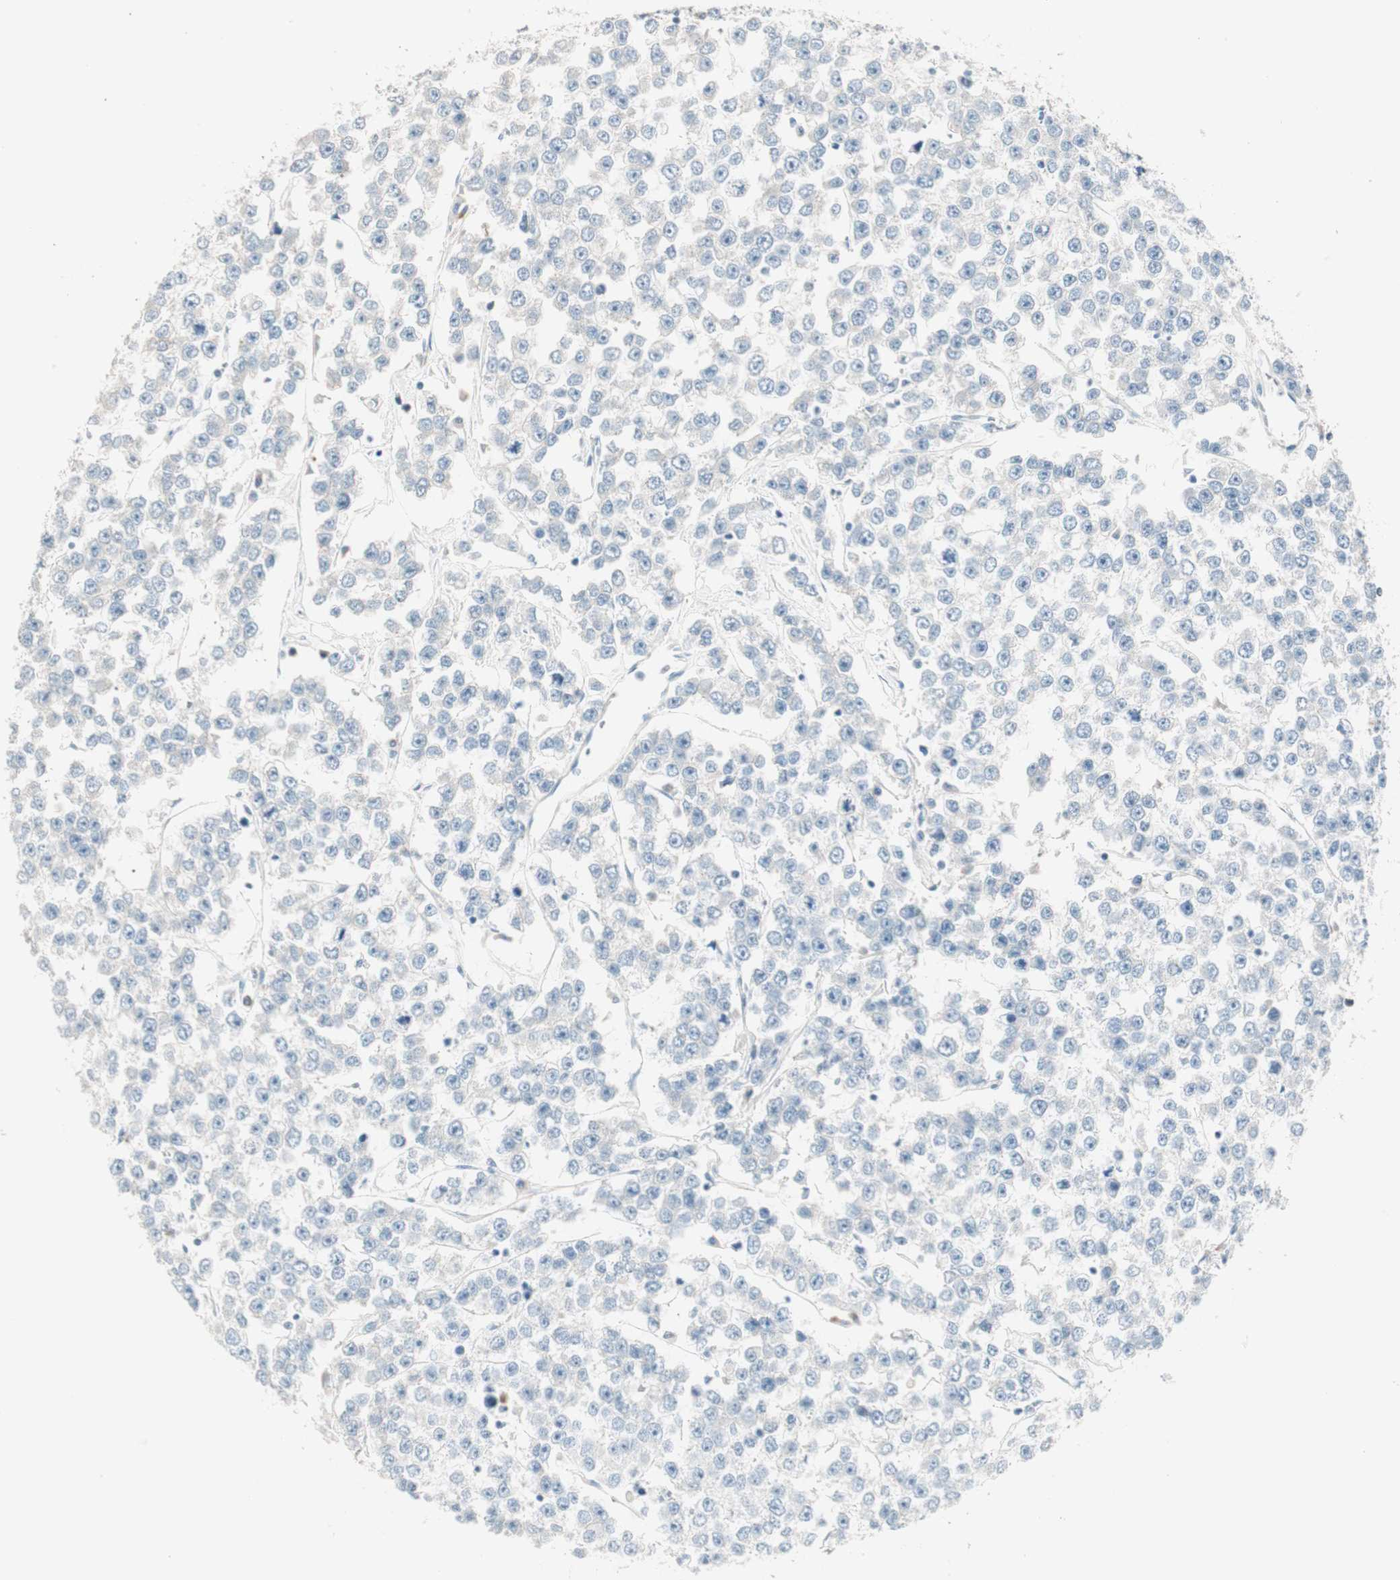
{"staining": {"intensity": "weak", "quantity": "25%-75%", "location": "cytoplasmic/membranous"}, "tissue": "testis cancer", "cell_type": "Tumor cells", "image_type": "cancer", "snomed": [{"axis": "morphology", "description": "Seminoma, NOS"}, {"axis": "morphology", "description": "Carcinoma, Embryonal, NOS"}, {"axis": "topography", "description": "Testis"}], "caption": "A brown stain labels weak cytoplasmic/membranous expression of a protein in embryonal carcinoma (testis) tumor cells.", "gene": "RAD54B", "patient": {"sex": "male", "age": 52}}